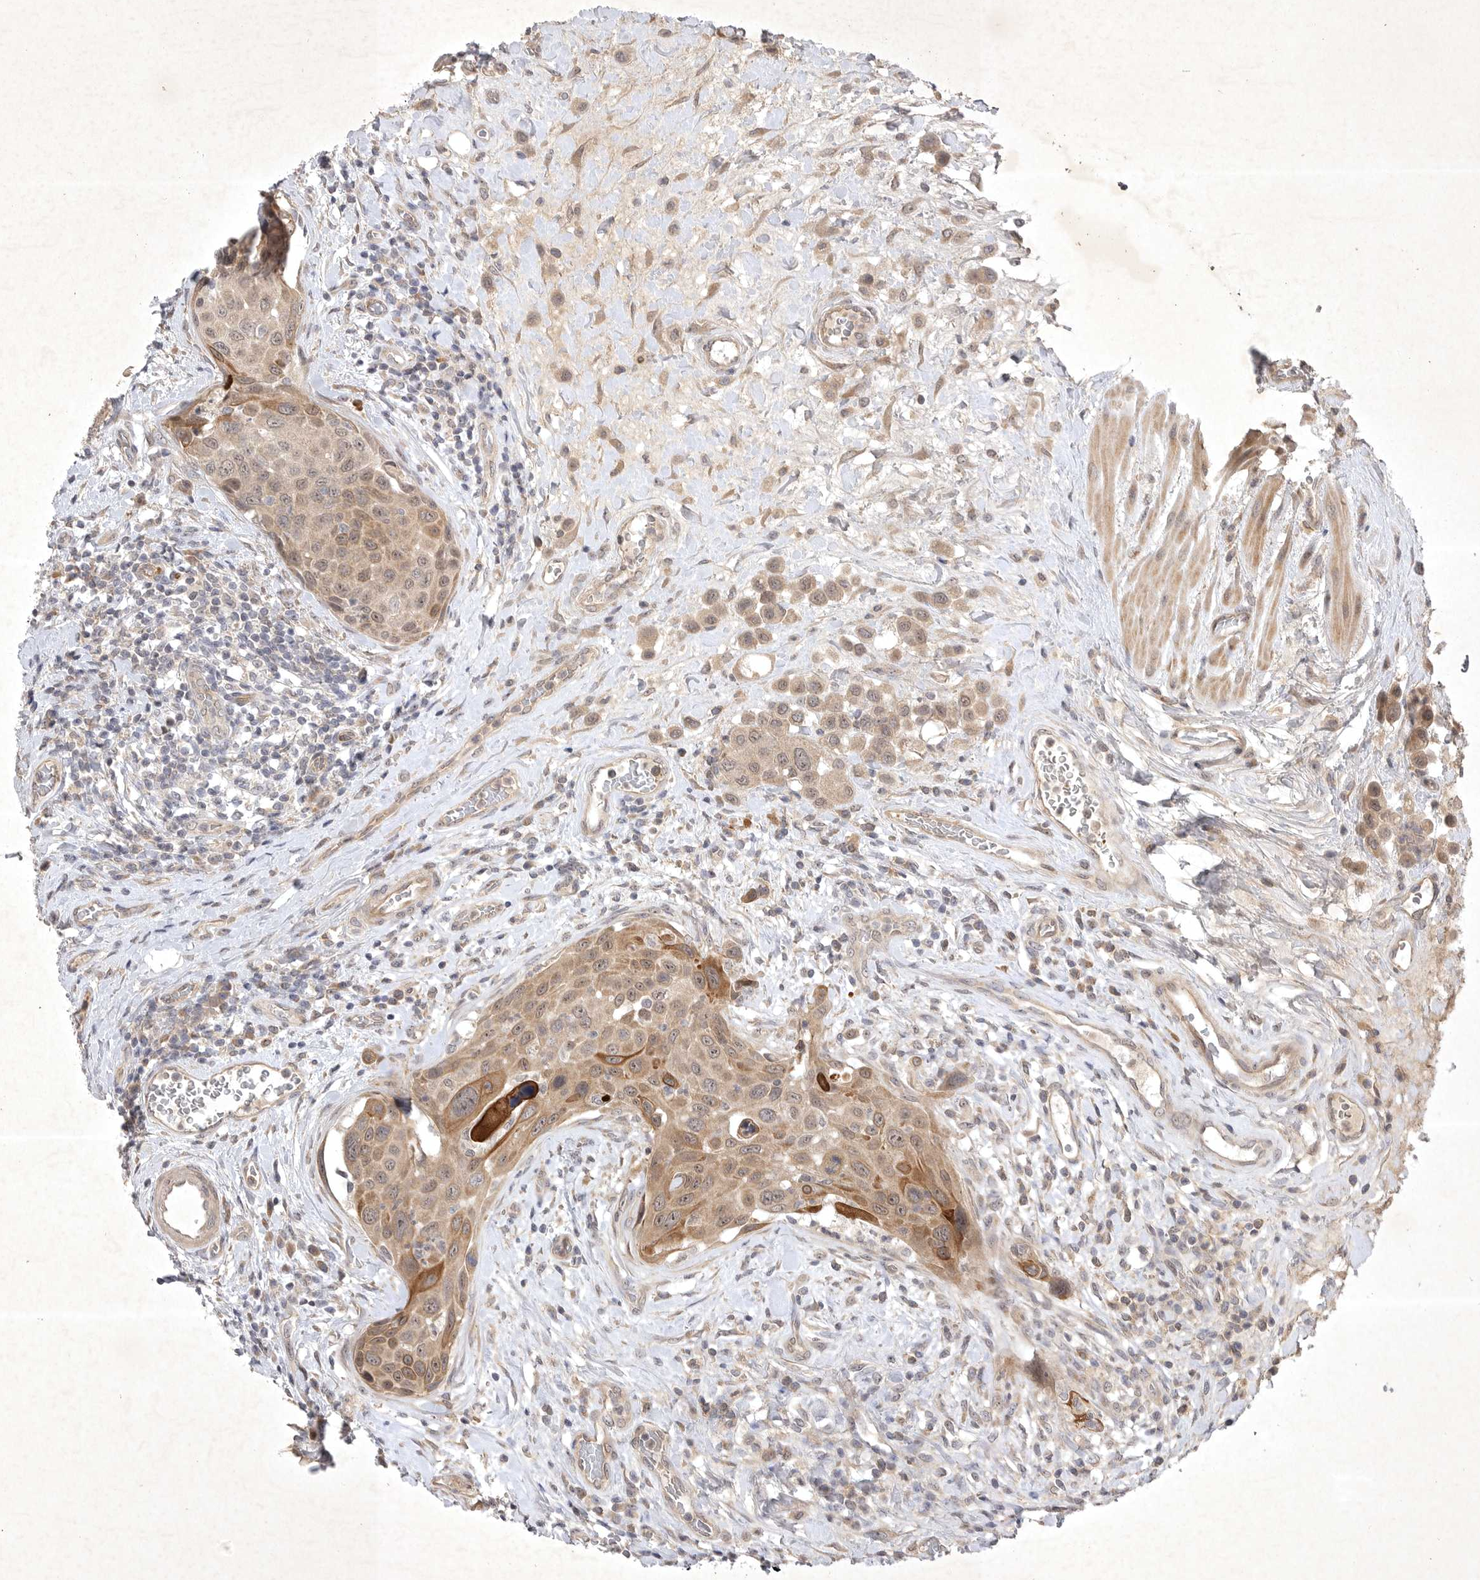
{"staining": {"intensity": "weak", "quantity": ">75%", "location": "cytoplasmic/membranous"}, "tissue": "urothelial cancer", "cell_type": "Tumor cells", "image_type": "cancer", "snomed": [{"axis": "morphology", "description": "Urothelial carcinoma, High grade"}, {"axis": "topography", "description": "Urinary bladder"}], "caption": "Brown immunohistochemical staining in human high-grade urothelial carcinoma demonstrates weak cytoplasmic/membranous positivity in approximately >75% of tumor cells. (DAB (3,3'-diaminobenzidine) = brown stain, brightfield microscopy at high magnification).", "gene": "PTPDC1", "patient": {"sex": "male", "age": 50}}